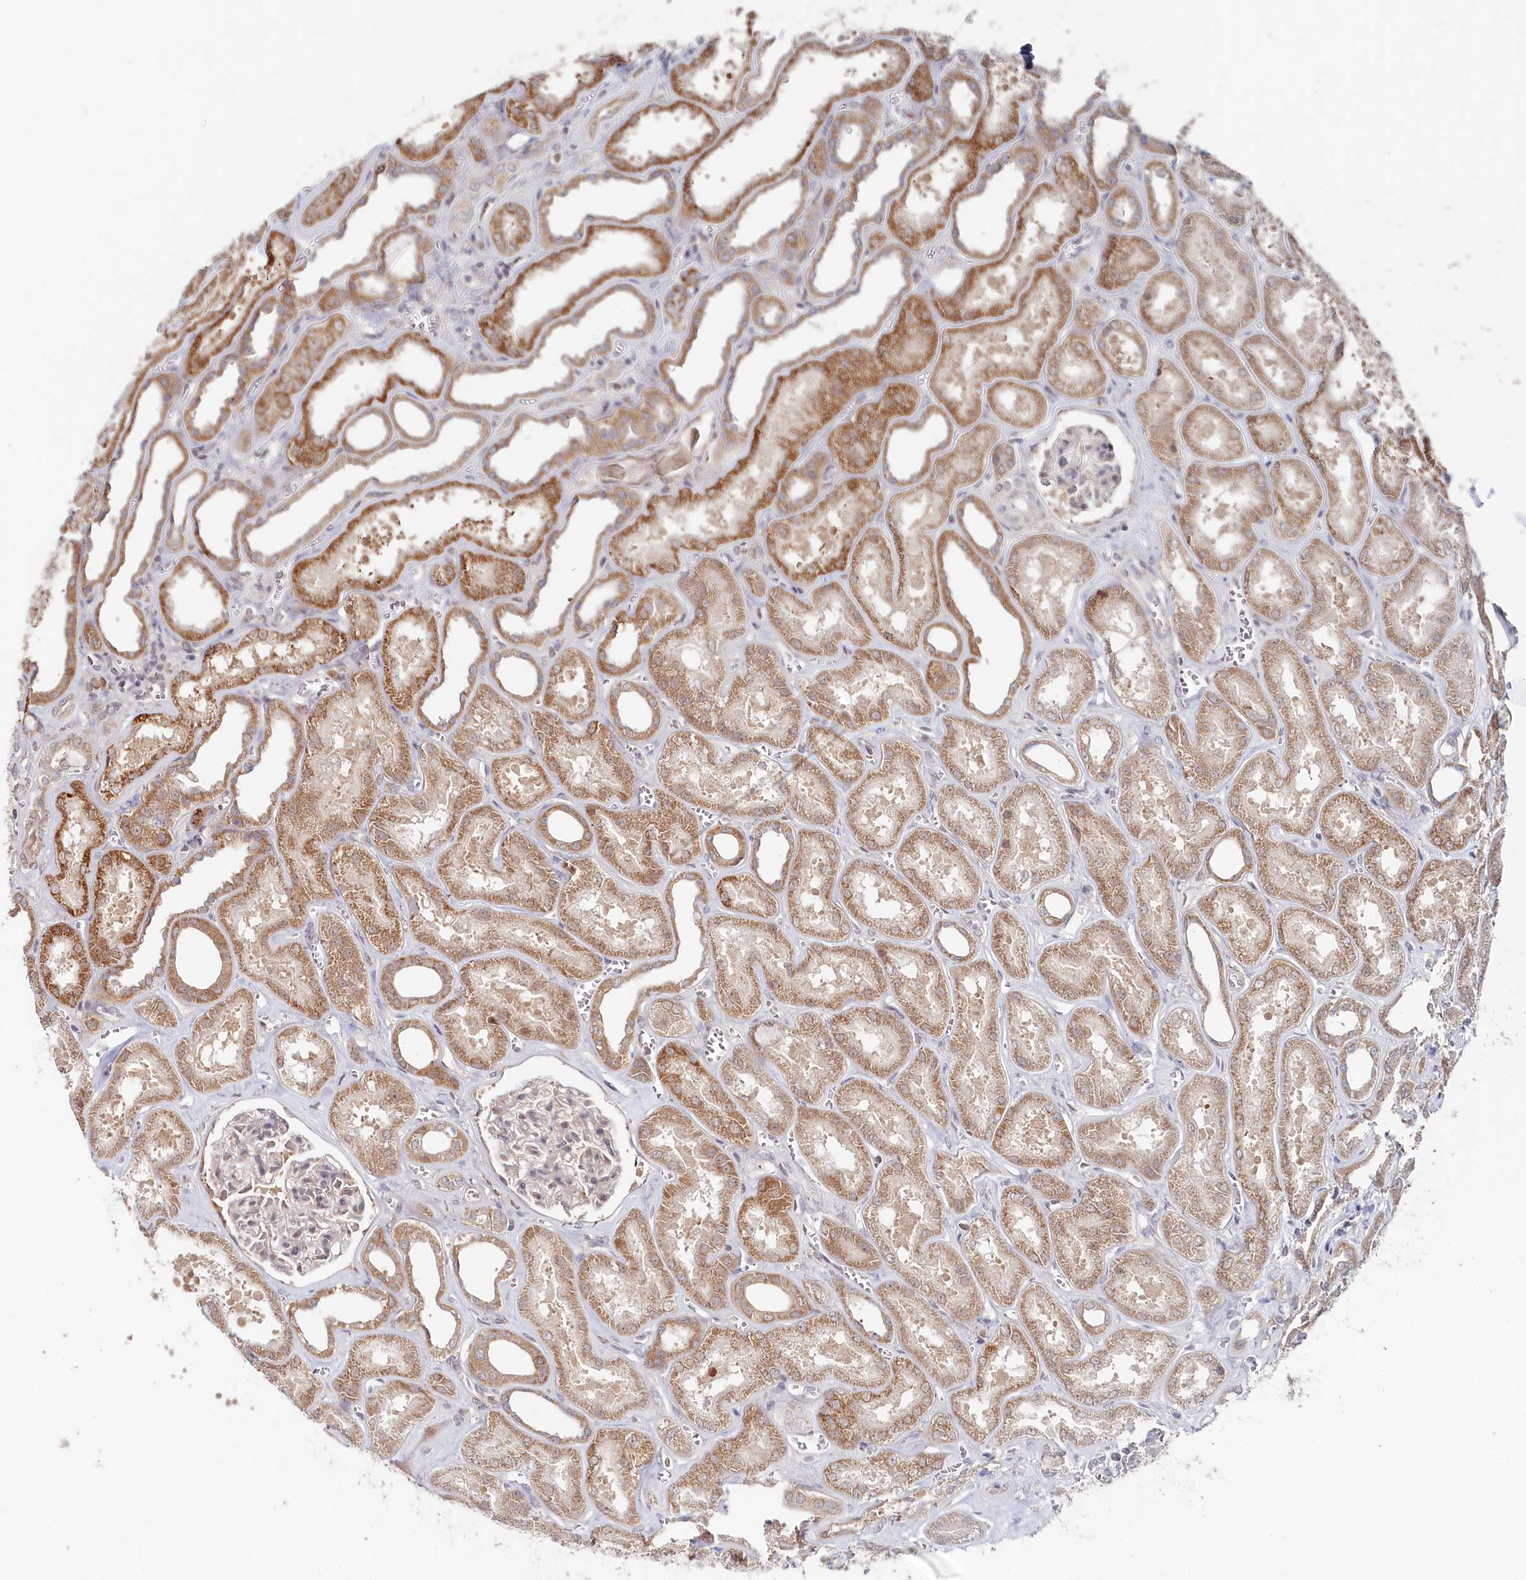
{"staining": {"intensity": "weak", "quantity": "<25%", "location": "nuclear"}, "tissue": "kidney", "cell_type": "Cells in glomeruli", "image_type": "normal", "snomed": [{"axis": "morphology", "description": "Normal tissue, NOS"}, {"axis": "morphology", "description": "Adenocarcinoma, NOS"}, {"axis": "topography", "description": "Kidney"}], "caption": "There is no significant staining in cells in glomeruli of kidney.", "gene": "WAPL", "patient": {"sex": "female", "age": 68}}